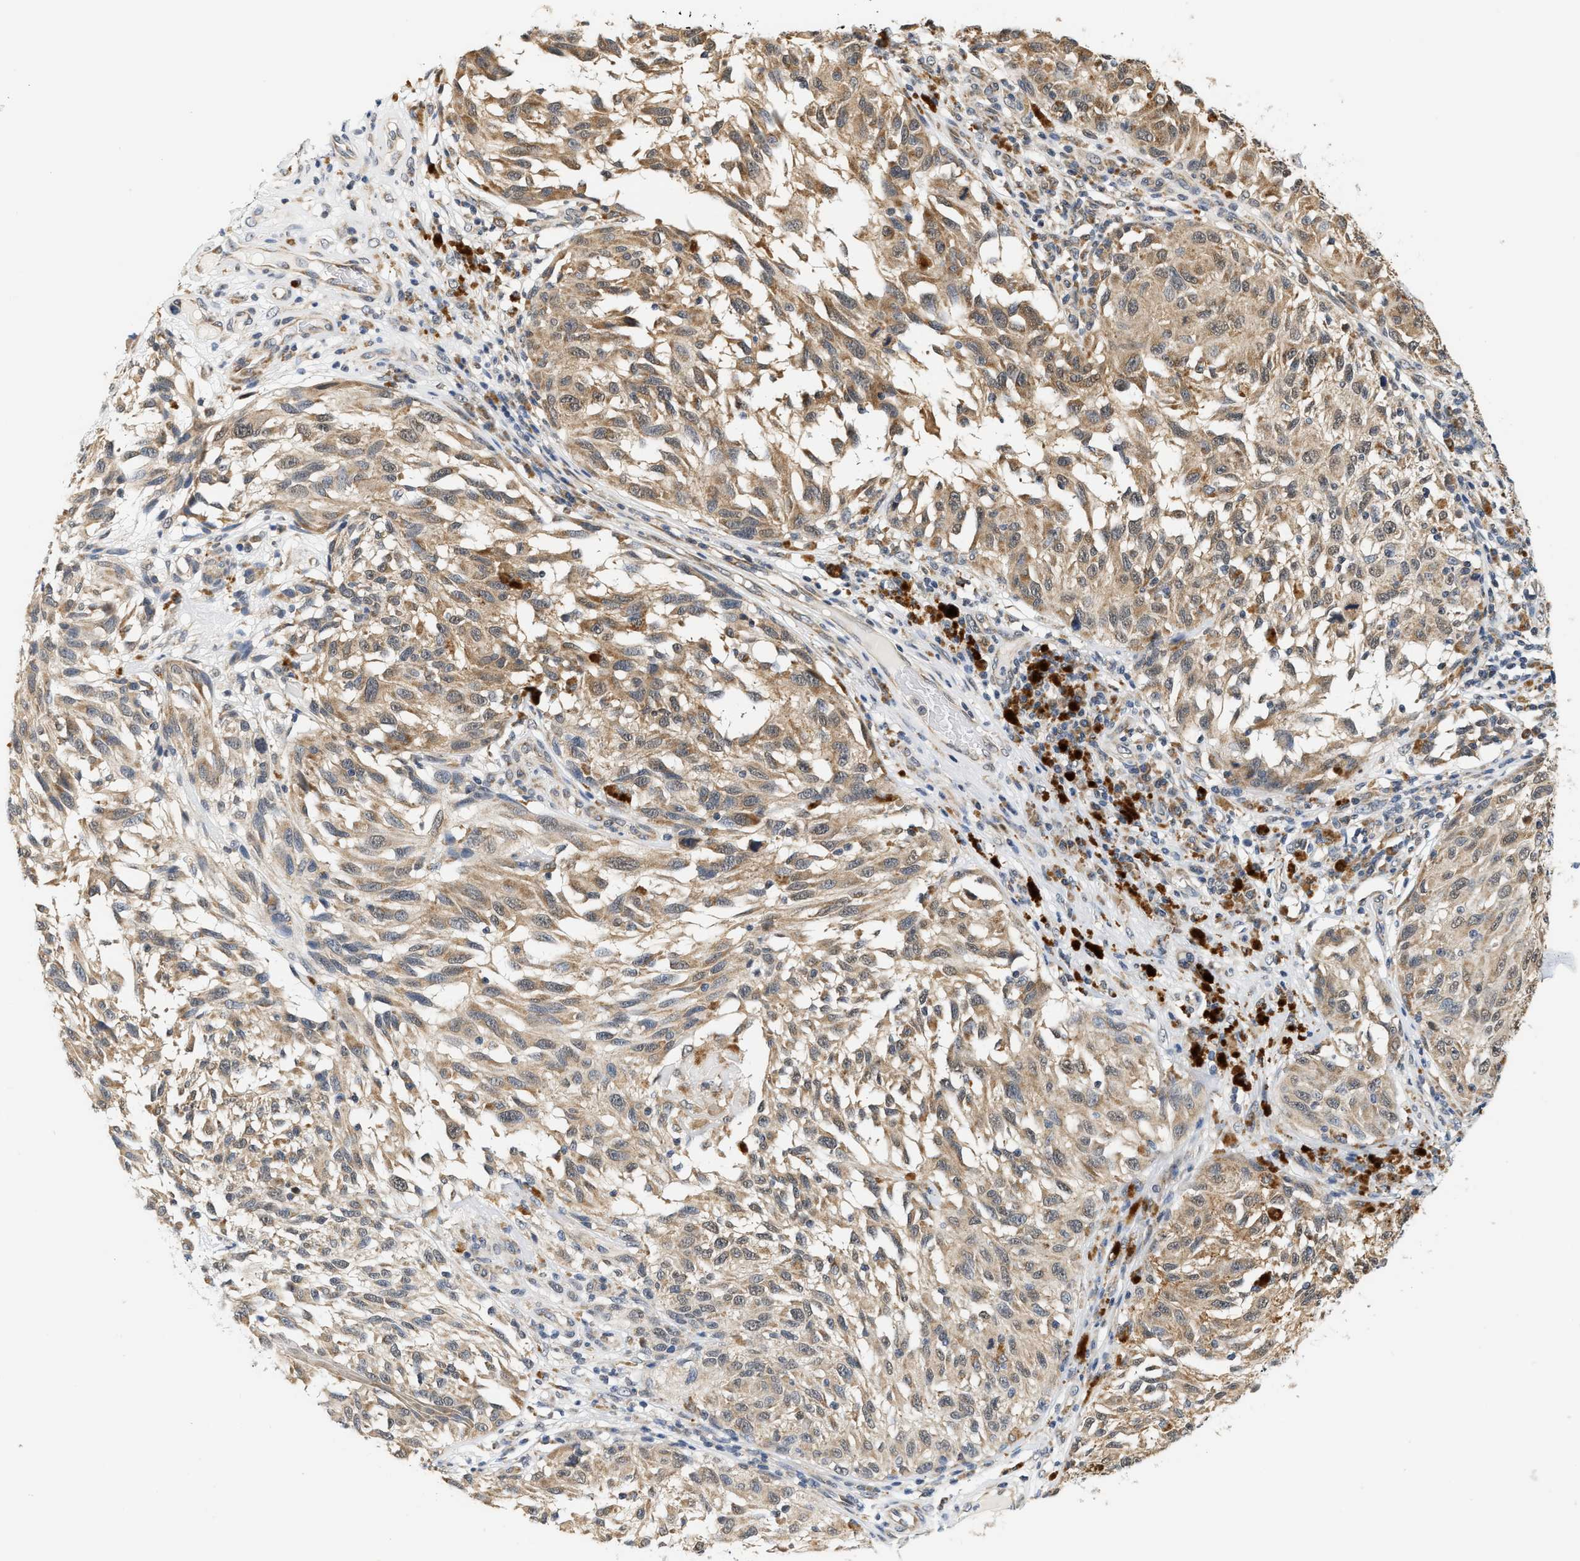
{"staining": {"intensity": "moderate", "quantity": ">75%", "location": "cytoplasmic/membranous"}, "tissue": "melanoma", "cell_type": "Tumor cells", "image_type": "cancer", "snomed": [{"axis": "morphology", "description": "Malignant melanoma, NOS"}, {"axis": "topography", "description": "Skin"}], "caption": "Immunohistochemistry (IHC) histopathology image of neoplastic tissue: melanoma stained using IHC demonstrates medium levels of moderate protein expression localized specifically in the cytoplasmic/membranous of tumor cells, appearing as a cytoplasmic/membranous brown color.", "gene": "GIGYF1", "patient": {"sex": "female", "age": 73}}